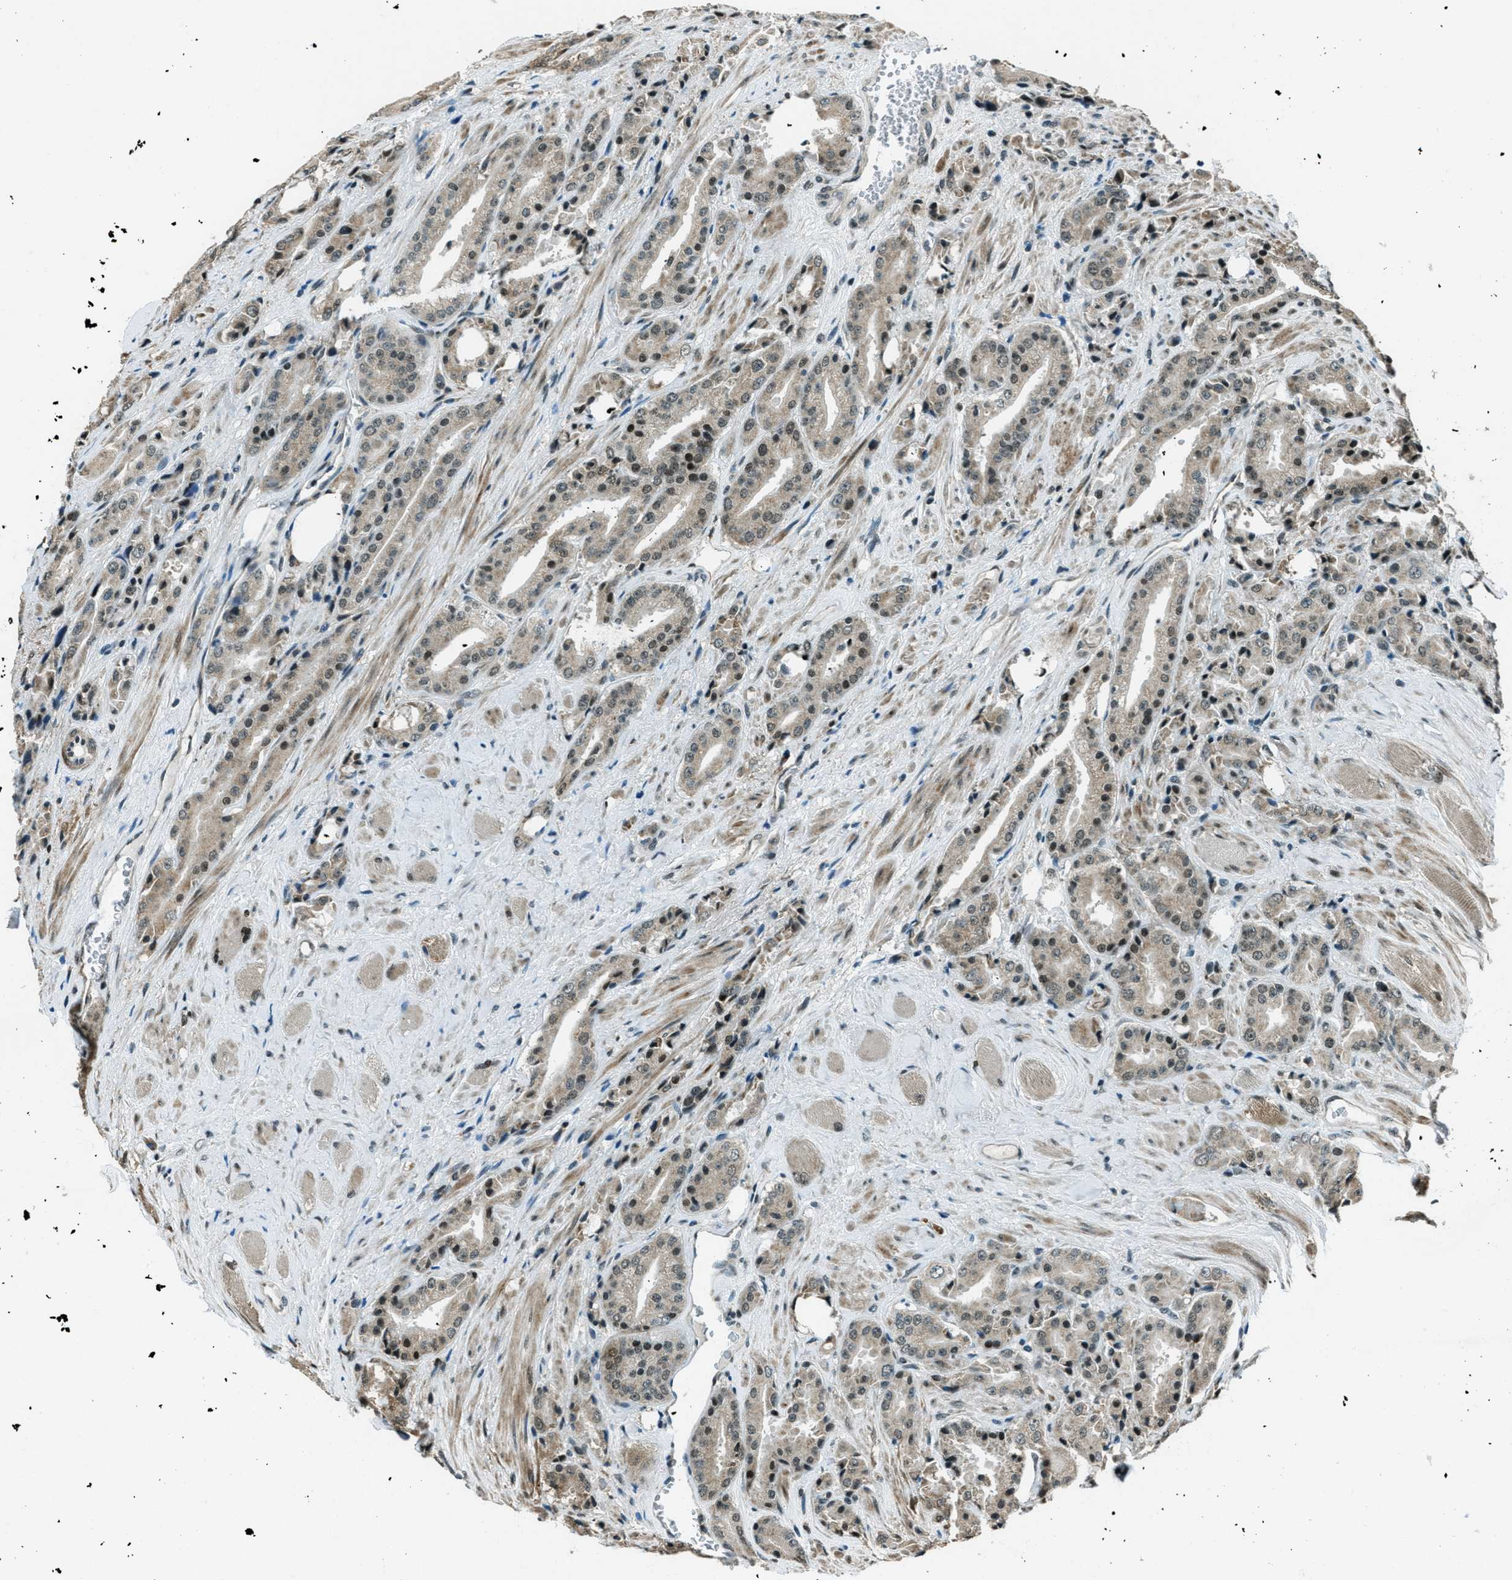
{"staining": {"intensity": "weak", "quantity": "<25%", "location": "nuclear"}, "tissue": "prostate cancer", "cell_type": "Tumor cells", "image_type": "cancer", "snomed": [{"axis": "morphology", "description": "Adenocarcinoma, High grade"}, {"axis": "topography", "description": "Prostate"}], "caption": "Immunohistochemical staining of adenocarcinoma (high-grade) (prostate) exhibits no significant positivity in tumor cells.", "gene": "TARDBP", "patient": {"sex": "male", "age": 71}}